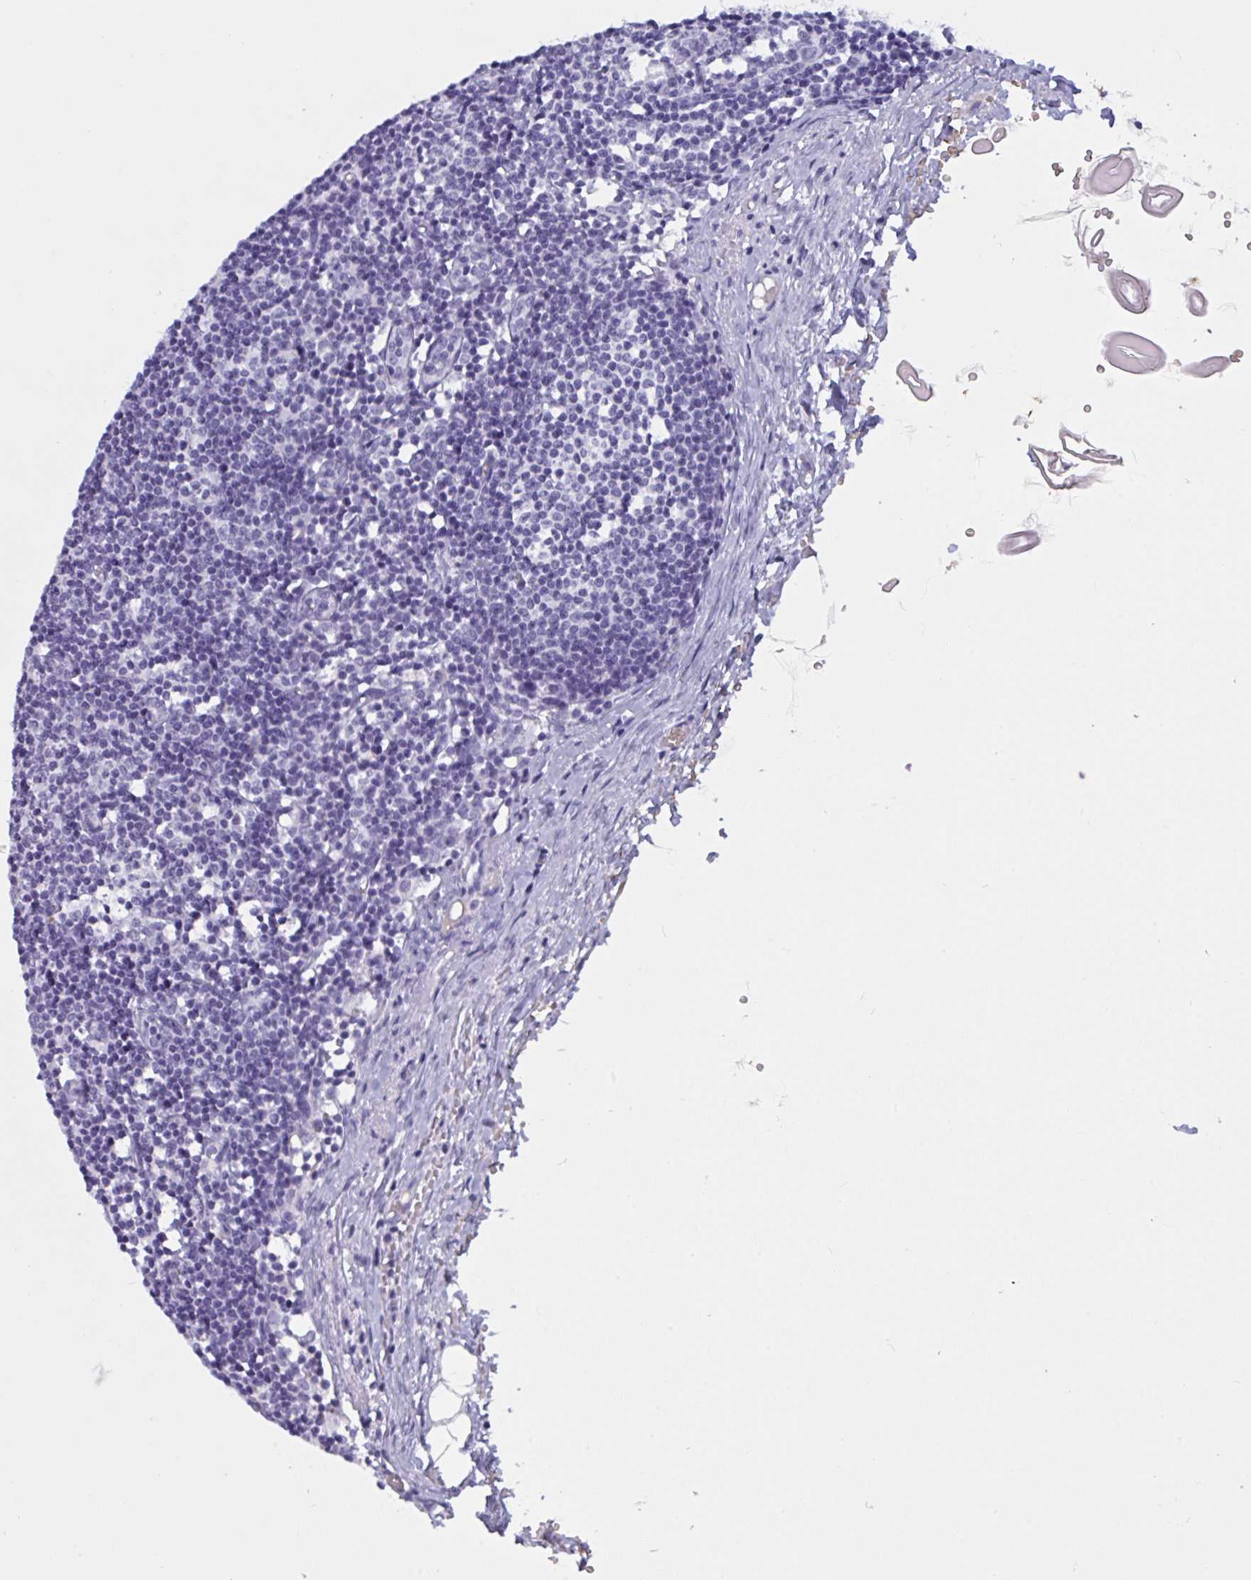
{"staining": {"intensity": "negative", "quantity": "none", "location": "none"}, "tissue": "lymph node", "cell_type": "Germinal center cells", "image_type": "normal", "snomed": [{"axis": "morphology", "description": "Normal tissue, NOS"}, {"axis": "topography", "description": "Lymph node"}], "caption": "DAB (3,3'-diaminobenzidine) immunohistochemical staining of unremarkable human lymph node reveals no significant staining in germinal center cells.", "gene": "SLC2A1", "patient": {"sex": "male", "age": 49}}